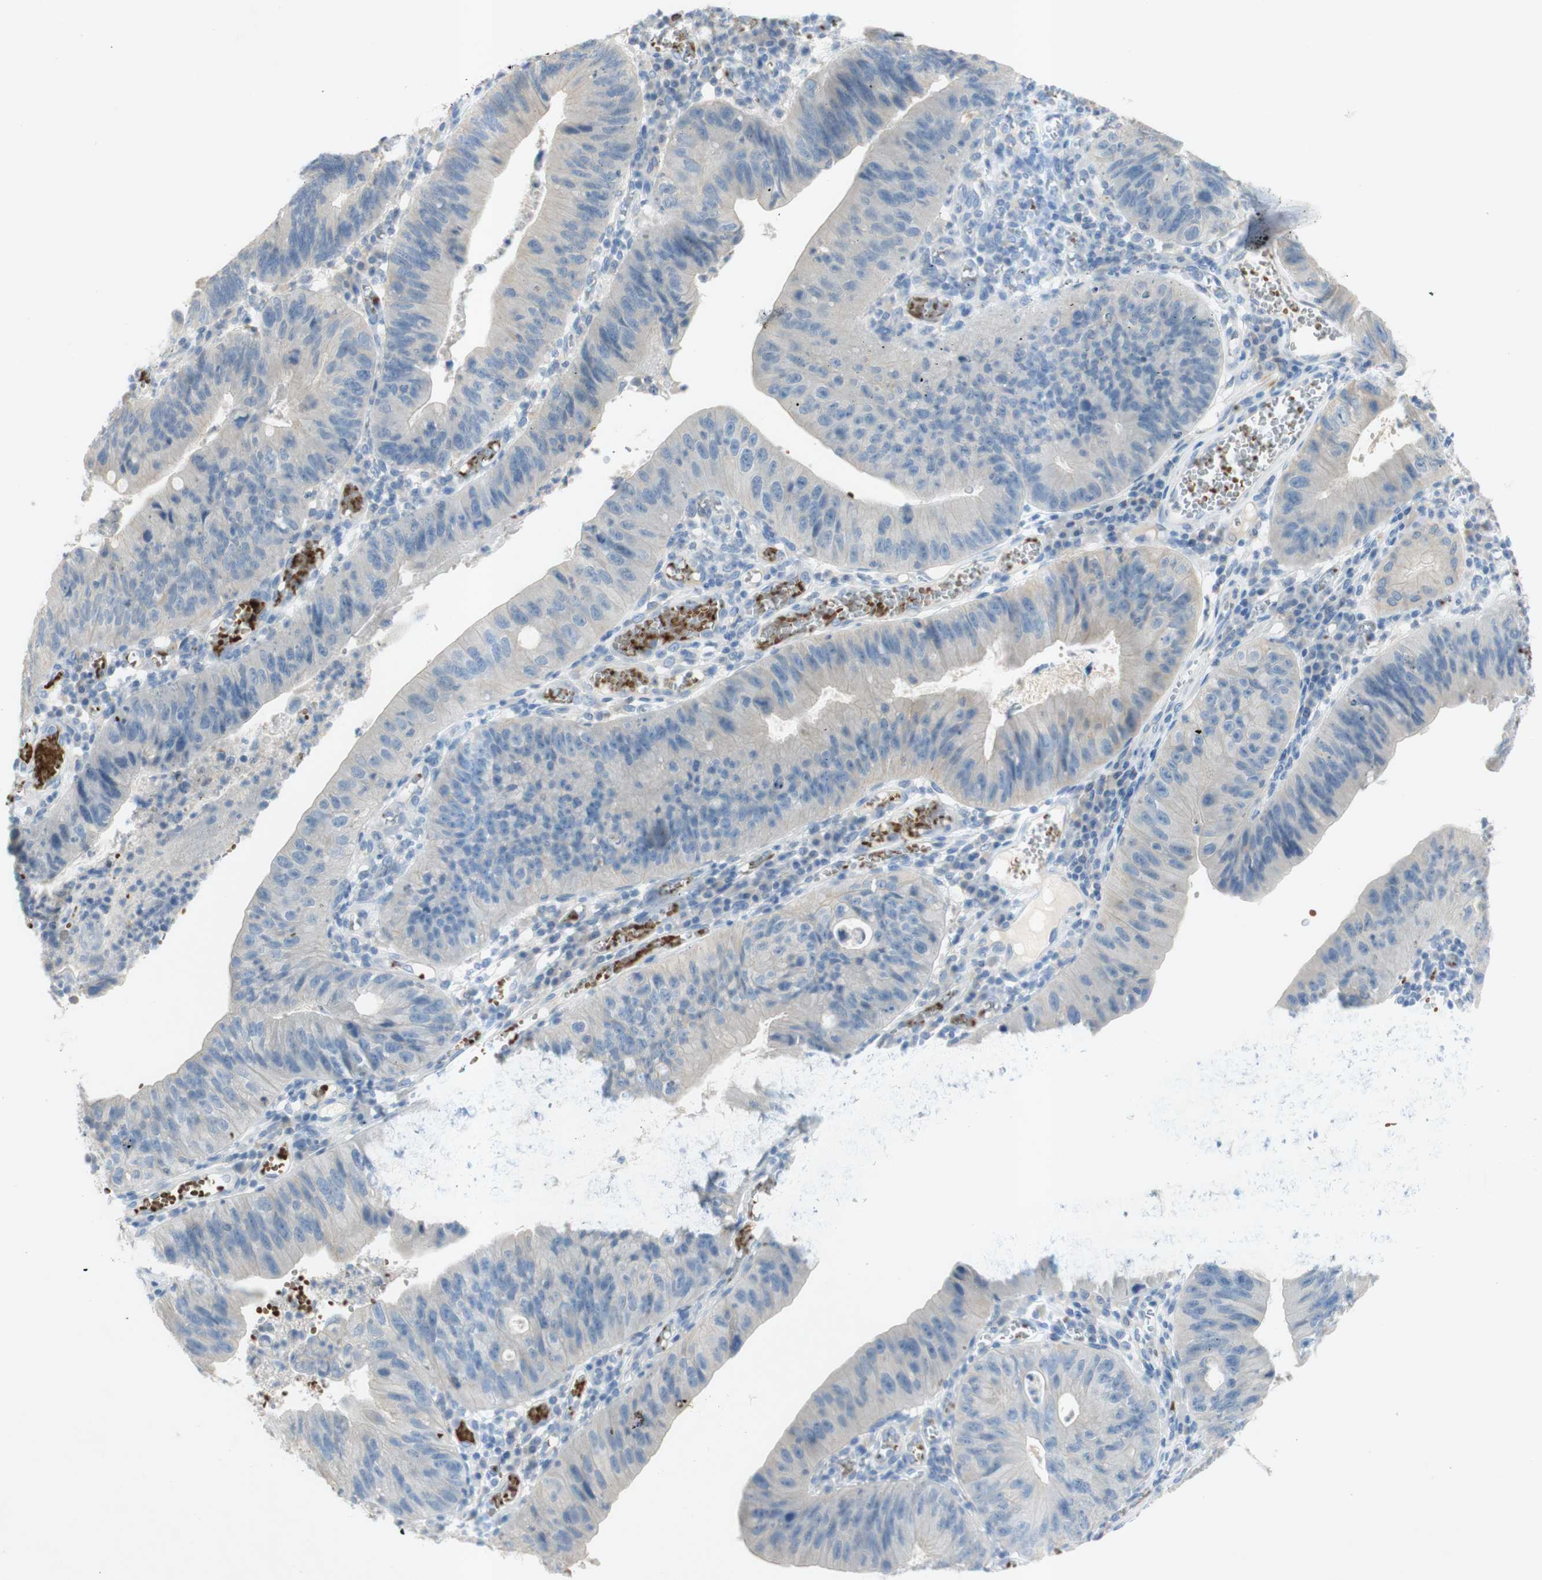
{"staining": {"intensity": "negative", "quantity": "none", "location": "none"}, "tissue": "stomach cancer", "cell_type": "Tumor cells", "image_type": "cancer", "snomed": [{"axis": "morphology", "description": "Adenocarcinoma, NOS"}, {"axis": "topography", "description": "Stomach"}], "caption": "Immunohistochemistry (IHC) histopathology image of stomach adenocarcinoma stained for a protein (brown), which shows no positivity in tumor cells.", "gene": "EPO", "patient": {"sex": "male", "age": 59}}